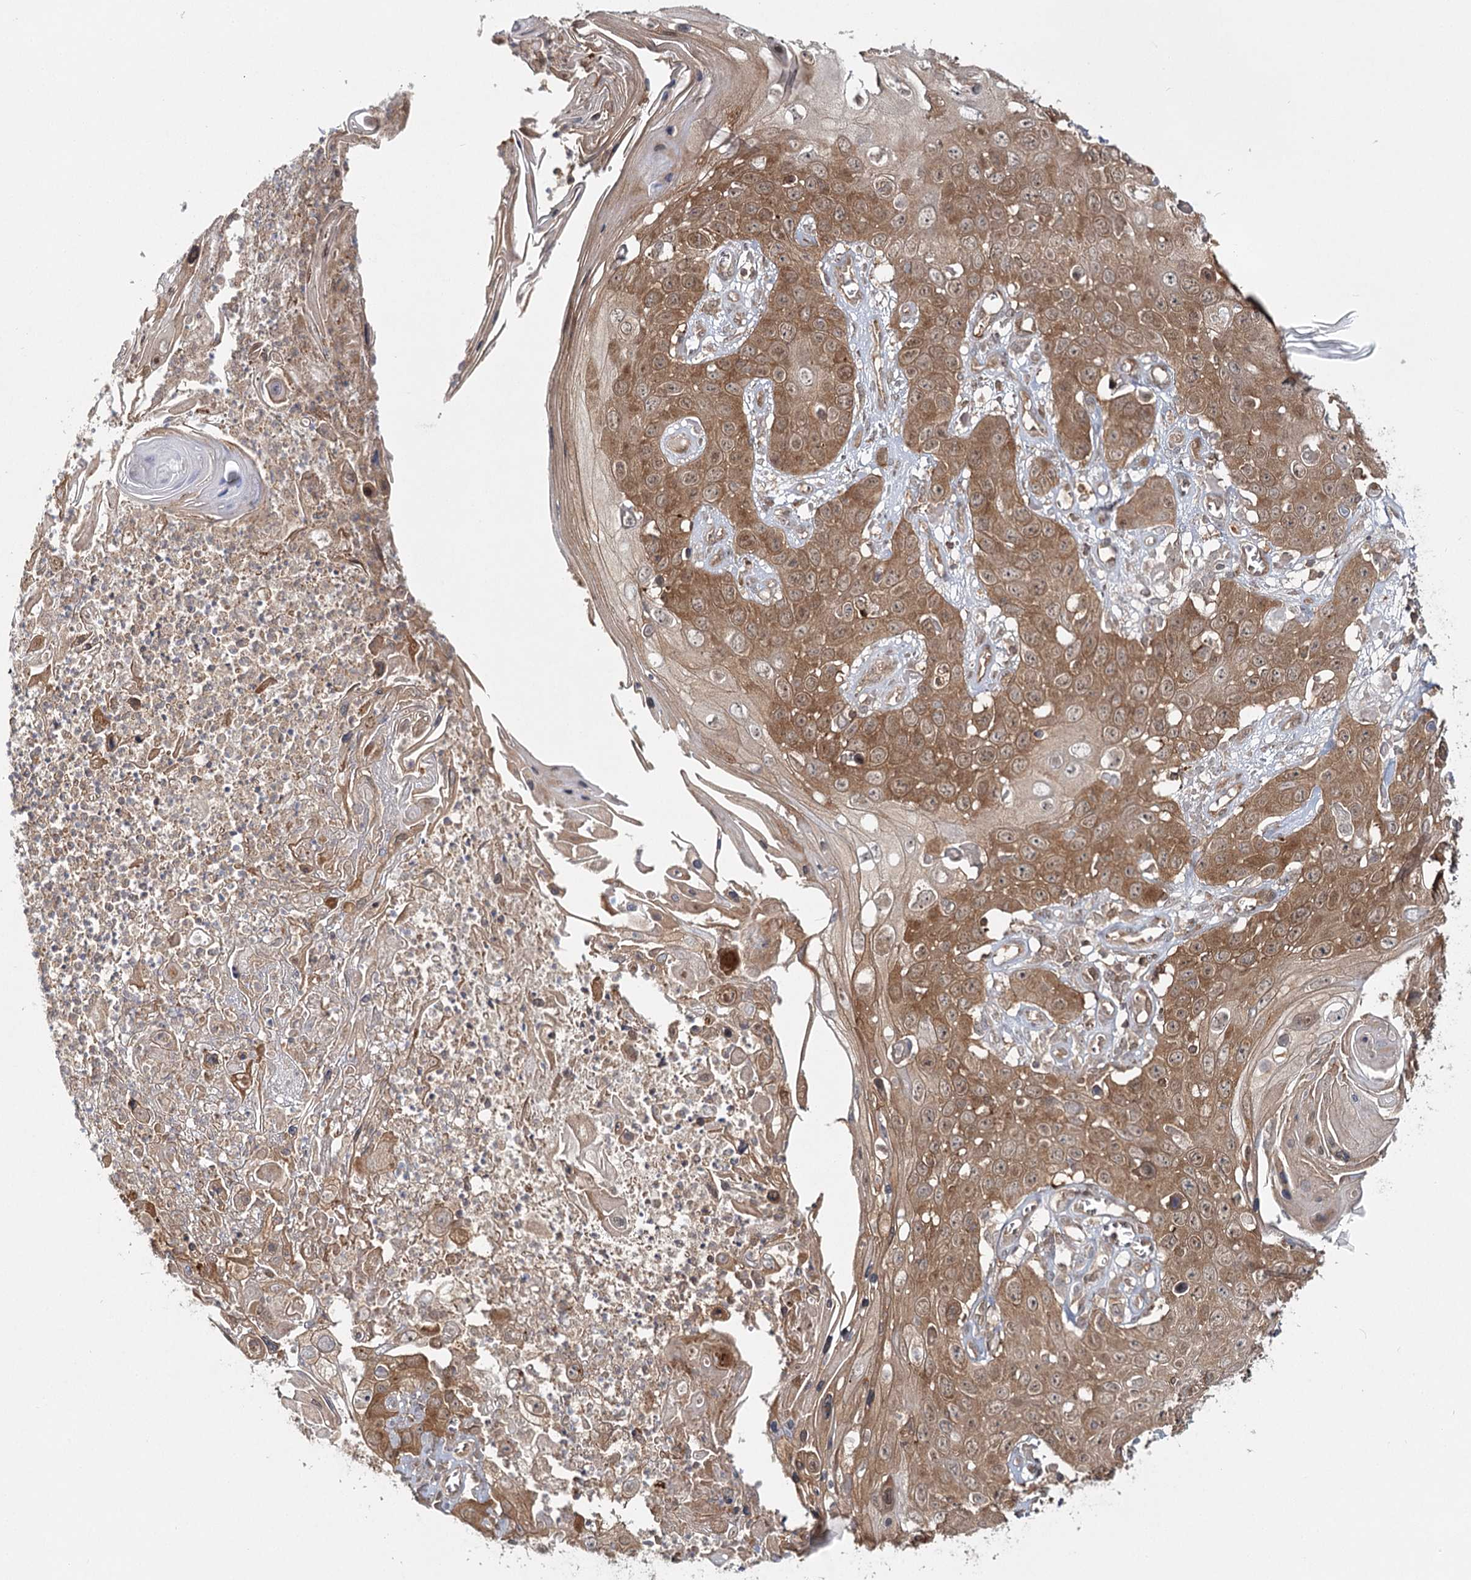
{"staining": {"intensity": "moderate", "quantity": ">75%", "location": "cytoplasmic/membranous"}, "tissue": "skin cancer", "cell_type": "Tumor cells", "image_type": "cancer", "snomed": [{"axis": "morphology", "description": "Squamous cell carcinoma, NOS"}, {"axis": "topography", "description": "Skin"}], "caption": "This micrograph demonstrates skin squamous cell carcinoma stained with IHC to label a protein in brown. The cytoplasmic/membranous of tumor cells show moderate positivity for the protein. Nuclei are counter-stained blue.", "gene": "FAM120B", "patient": {"sex": "male", "age": 55}}